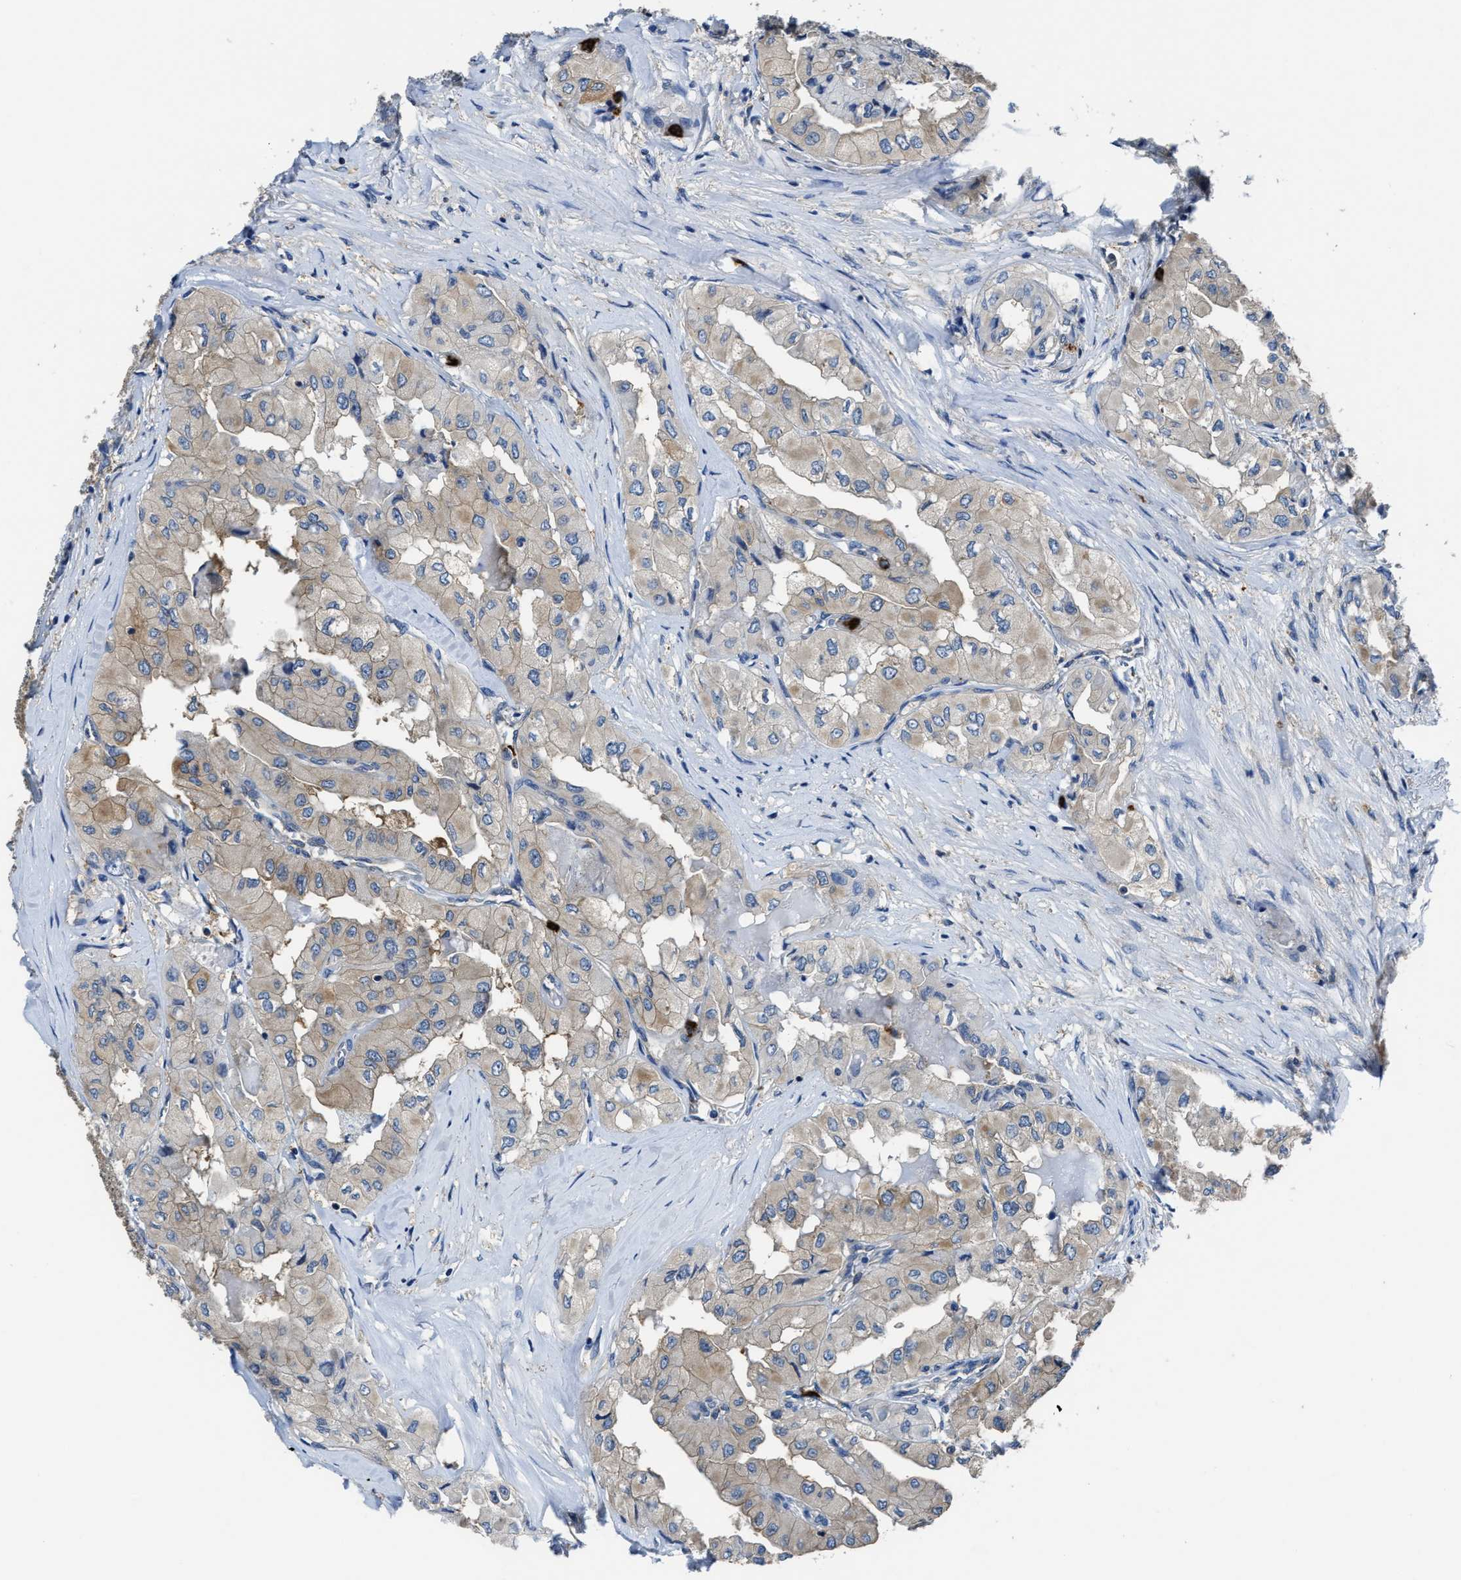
{"staining": {"intensity": "moderate", "quantity": "25%-75%", "location": "cytoplasmic/membranous"}, "tissue": "thyroid cancer", "cell_type": "Tumor cells", "image_type": "cancer", "snomed": [{"axis": "morphology", "description": "Papillary adenocarcinoma, NOS"}, {"axis": "topography", "description": "Thyroid gland"}], "caption": "IHC (DAB) staining of papillary adenocarcinoma (thyroid) exhibits moderate cytoplasmic/membranous protein positivity in approximately 25%-75% of tumor cells.", "gene": "TRAF6", "patient": {"sex": "female", "age": 59}}